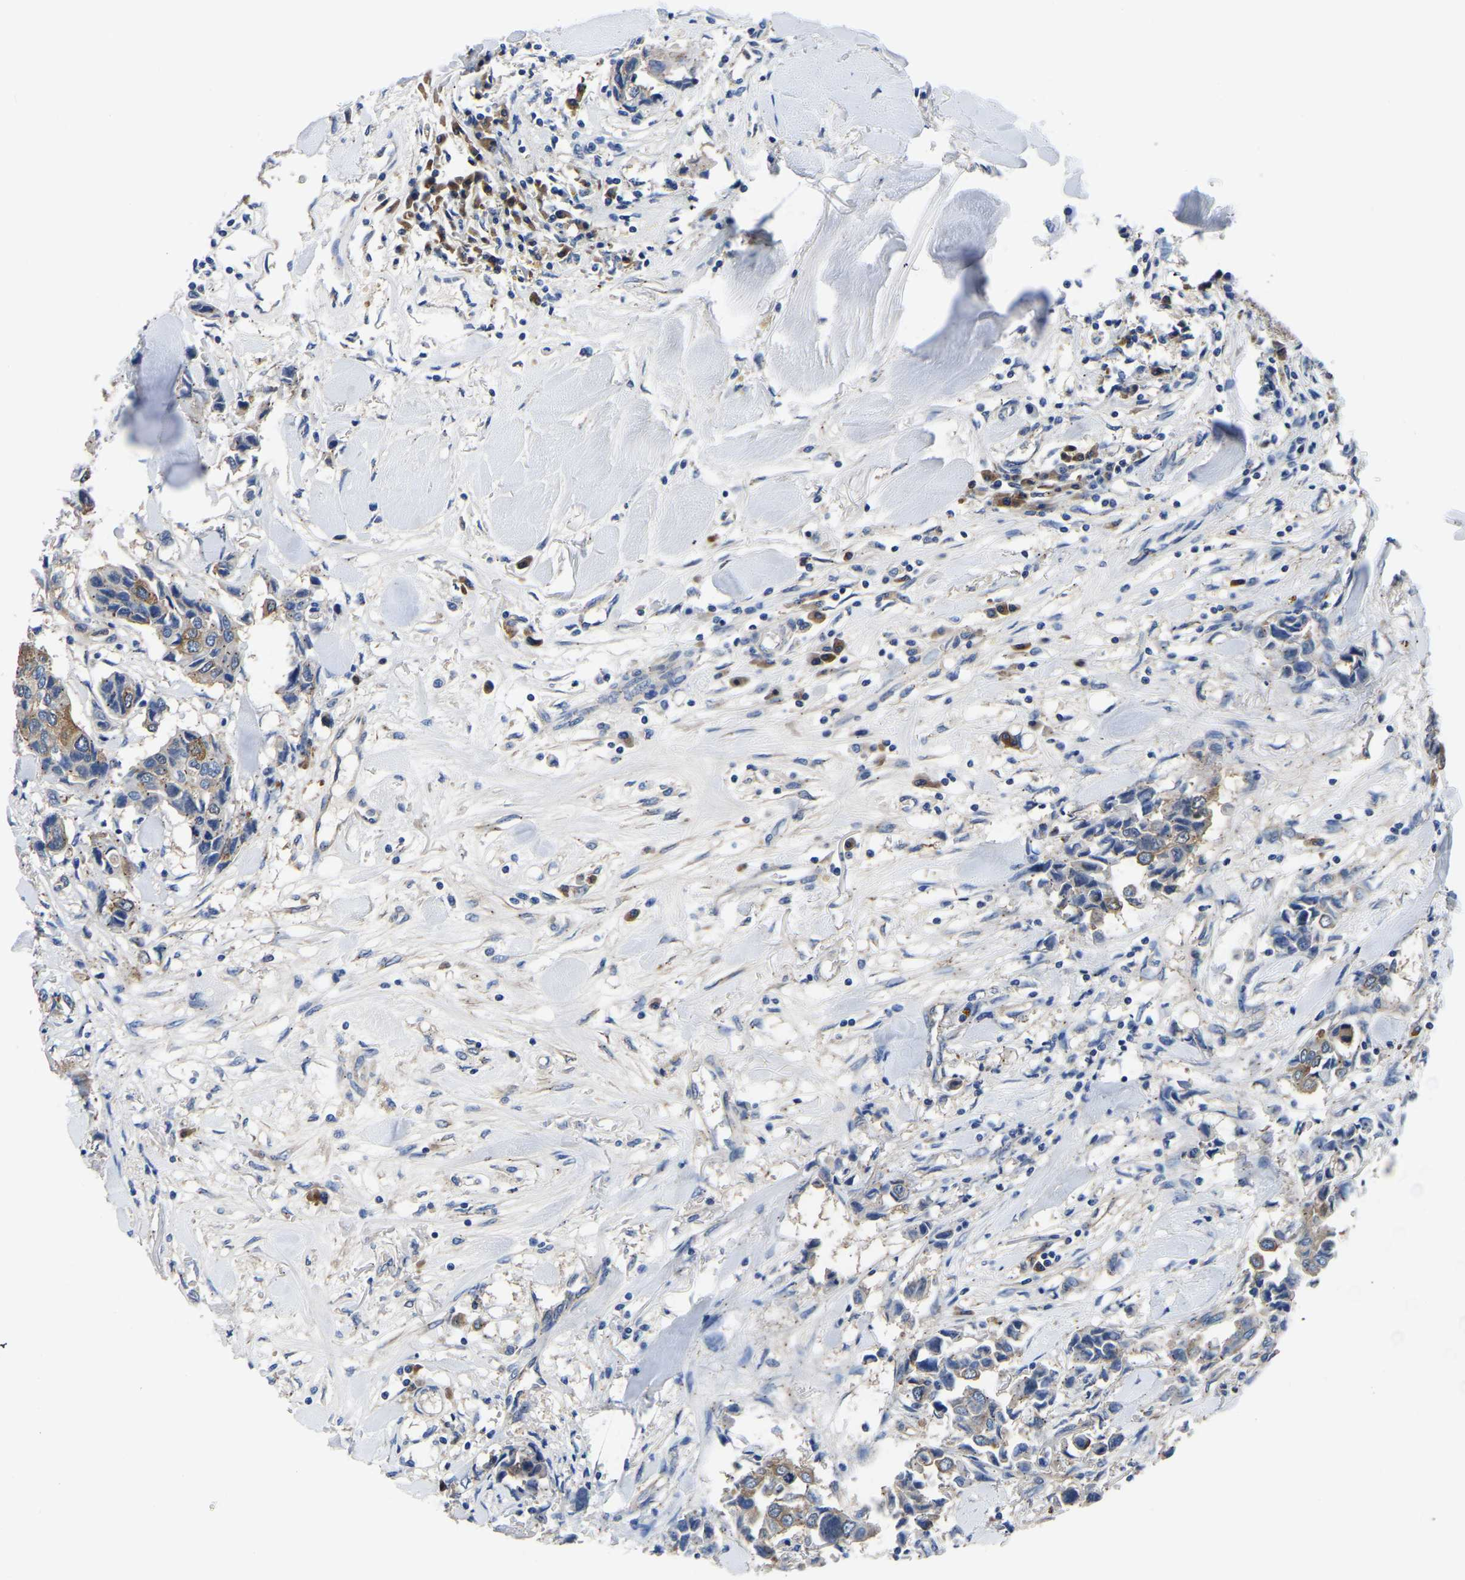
{"staining": {"intensity": "moderate", "quantity": "<25%", "location": "cytoplasmic/membranous"}, "tissue": "breast cancer", "cell_type": "Tumor cells", "image_type": "cancer", "snomed": [{"axis": "morphology", "description": "Duct carcinoma"}, {"axis": "topography", "description": "Breast"}], "caption": "A photomicrograph of breast cancer (intraductal carcinoma) stained for a protein exhibits moderate cytoplasmic/membranous brown staining in tumor cells. The protein of interest is shown in brown color, while the nuclei are stained blue.", "gene": "TFG", "patient": {"sex": "female", "age": 80}}